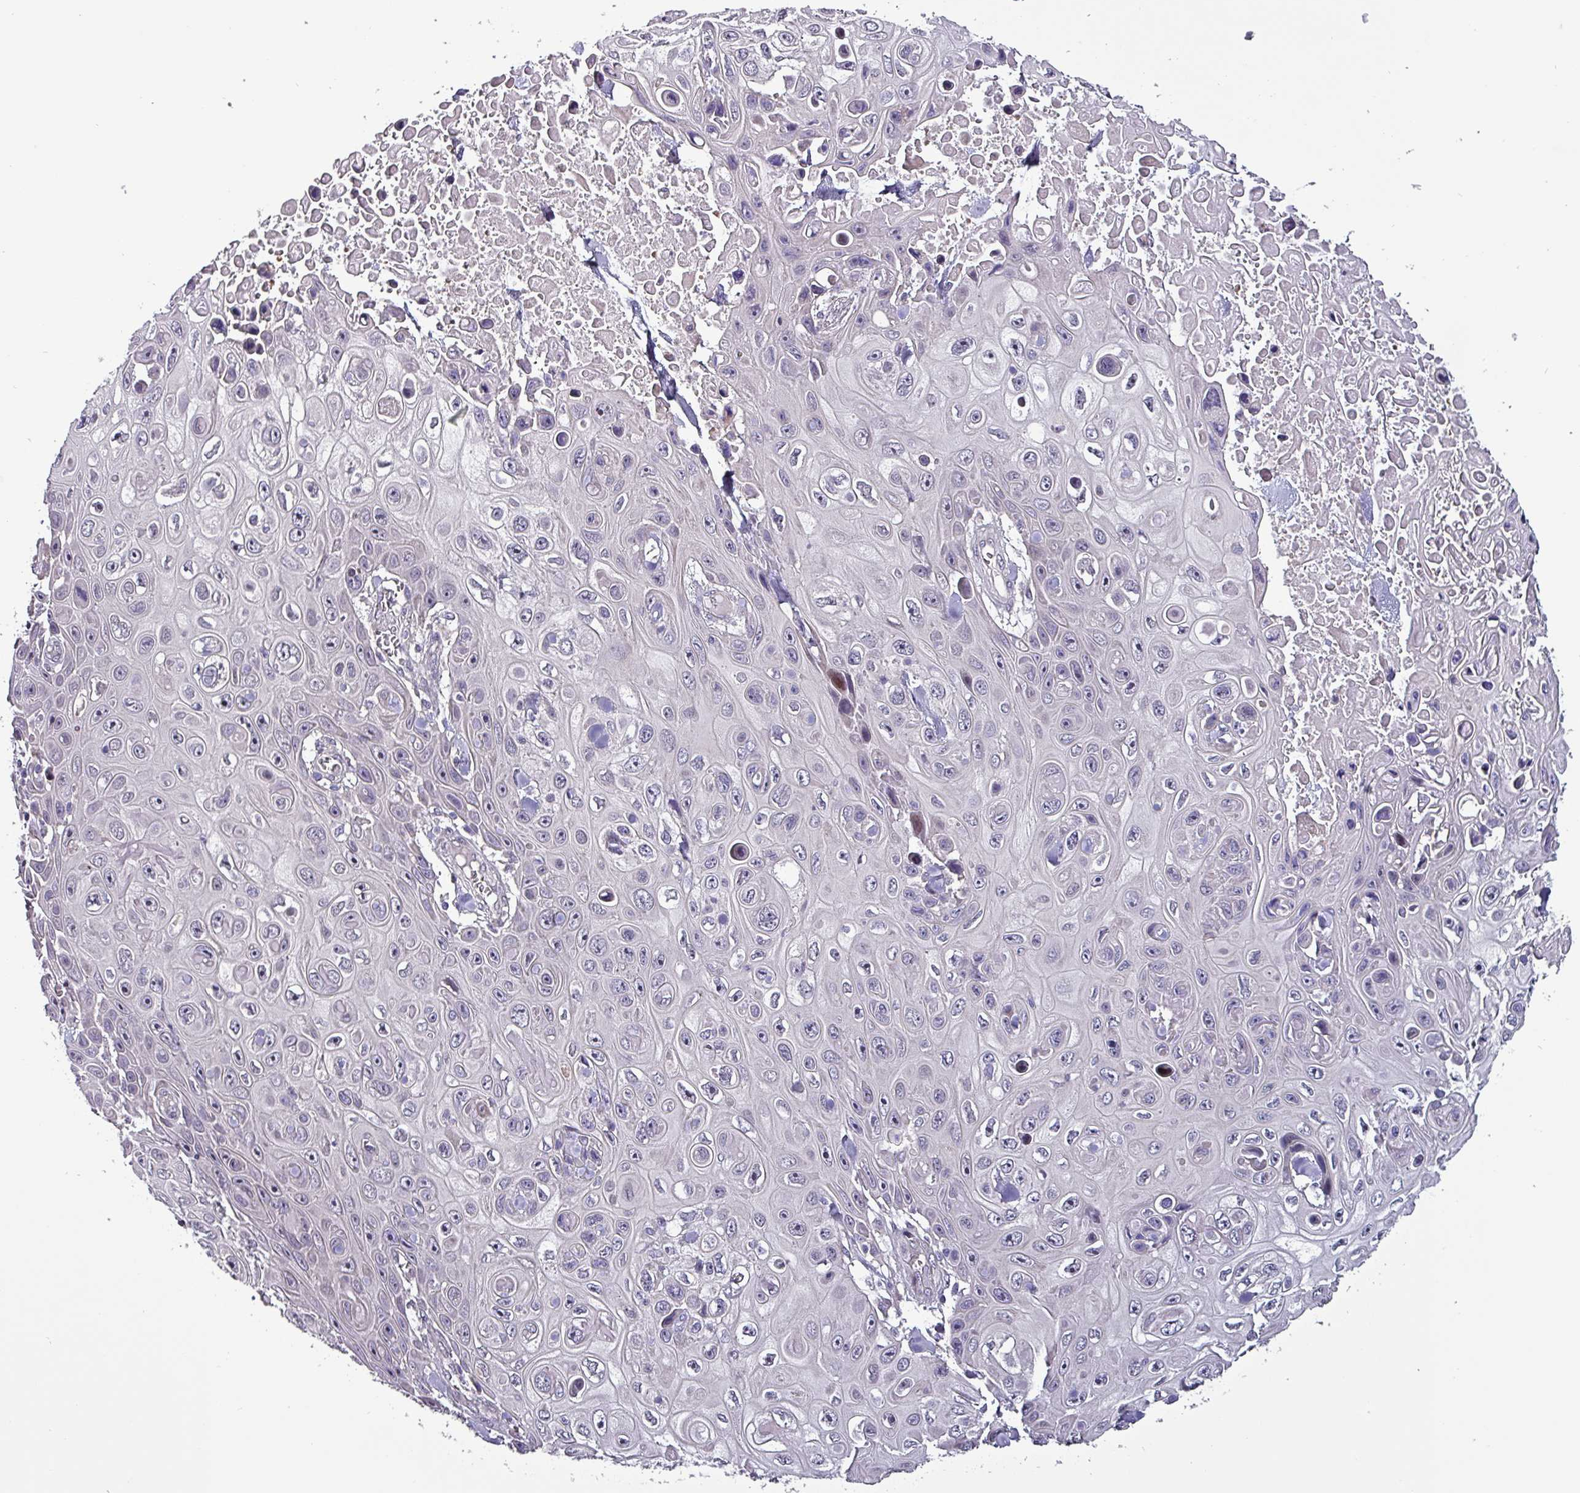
{"staining": {"intensity": "negative", "quantity": "none", "location": "none"}, "tissue": "skin cancer", "cell_type": "Tumor cells", "image_type": "cancer", "snomed": [{"axis": "morphology", "description": "Squamous cell carcinoma, NOS"}, {"axis": "topography", "description": "Skin"}], "caption": "Image shows no significant protein expression in tumor cells of skin cancer (squamous cell carcinoma).", "gene": "GRAPL", "patient": {"sex": "male", "age": 82}}